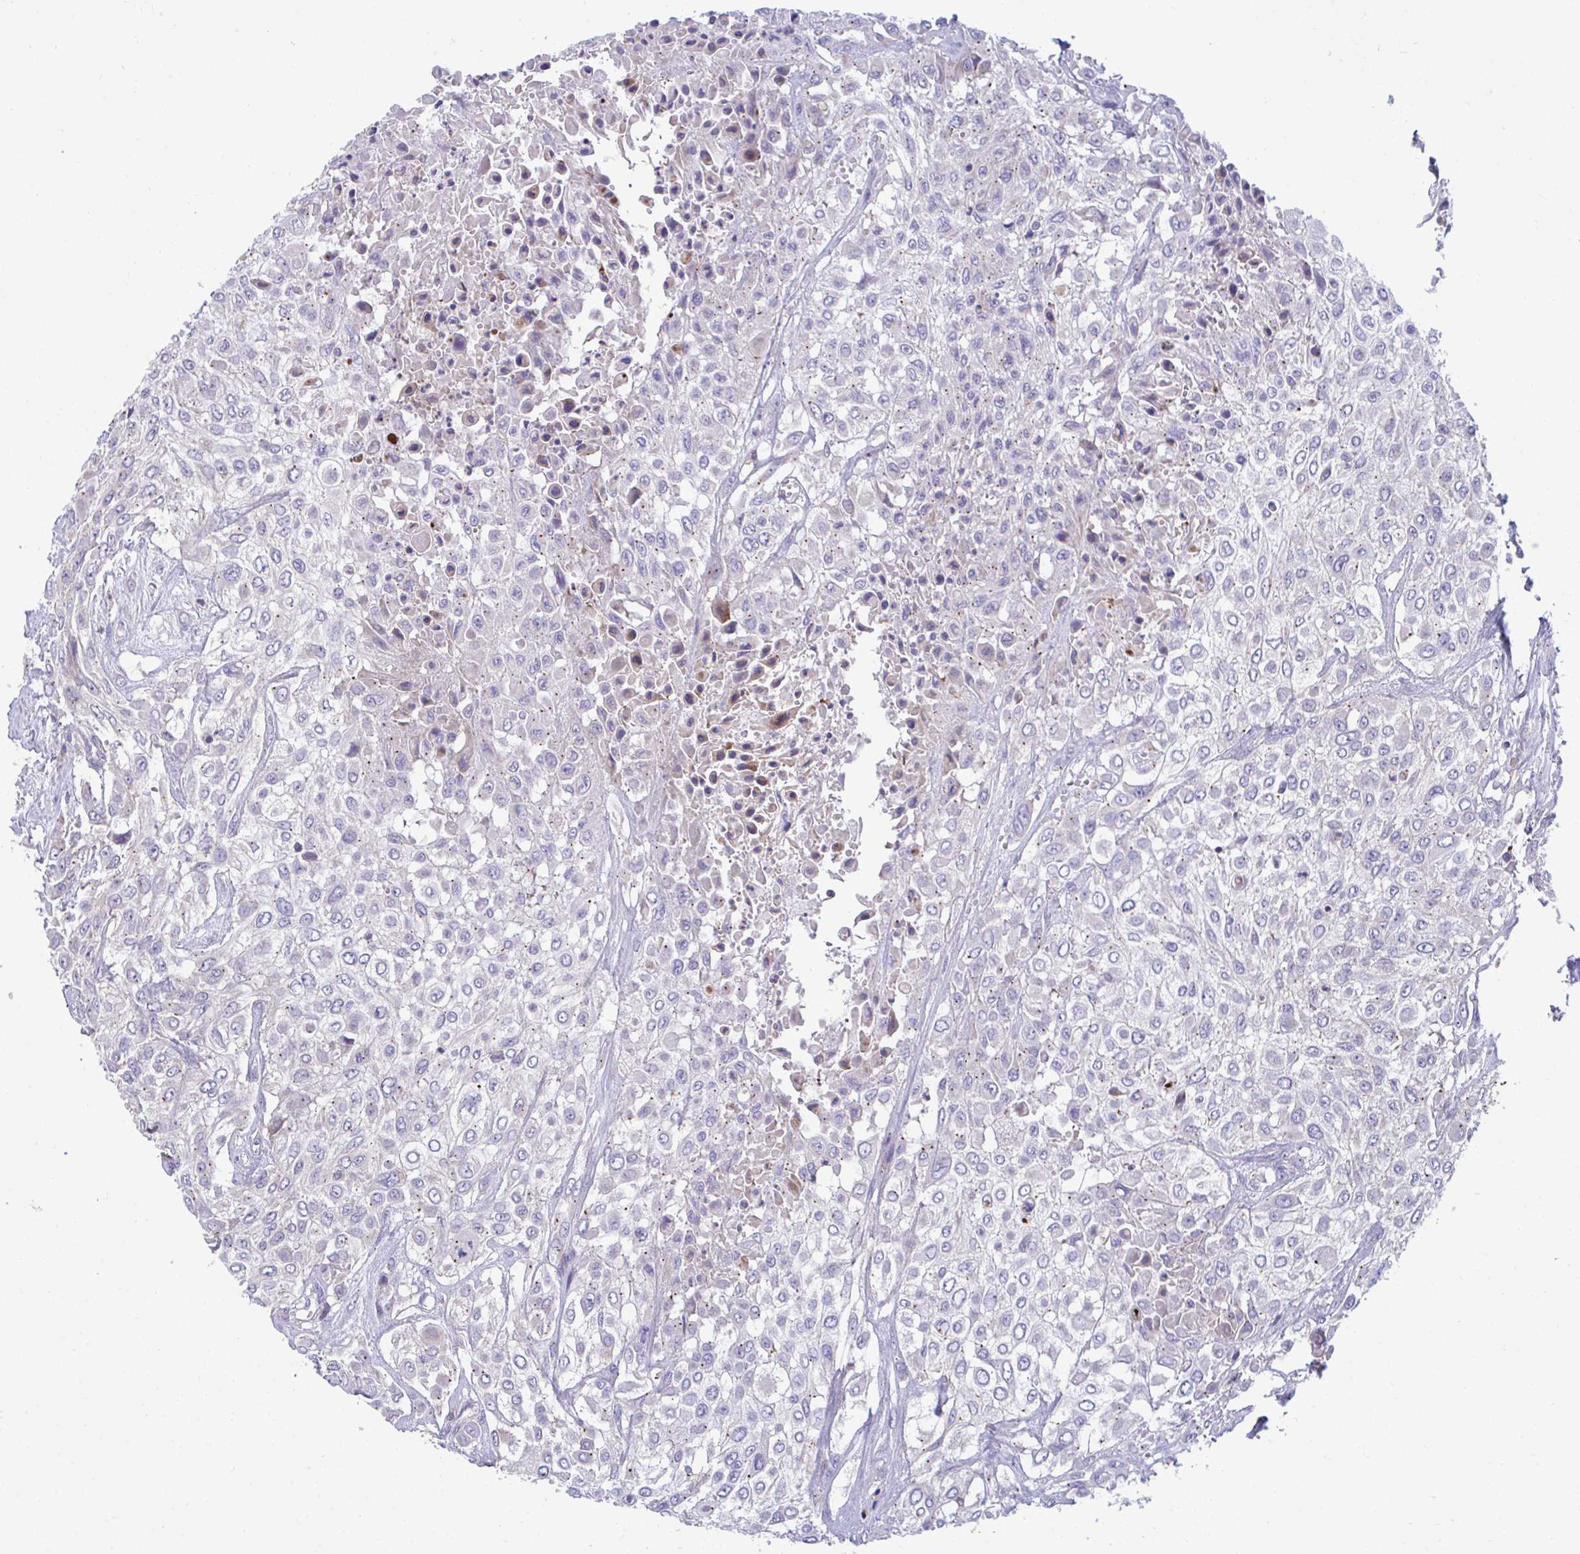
{"staining": {"intensity": "negative", "quantity": "none", "location": "none"}, "tissue": "urothelial cancer", "cell_type": "Tumor cells", "image_type": "cancer", "snomed": [{"axis": "morphology", "description": "Urothelial carcinoma, High grade"}, {"axis": "topography", "description": "Urinary bladder"}], "caption": "DAB immunohistochemical staining of human urothelial cancer reveals no significant expression in tumor cells.", "gene": "MRPS16", "patient": {"sex": "male", "age": 57}}